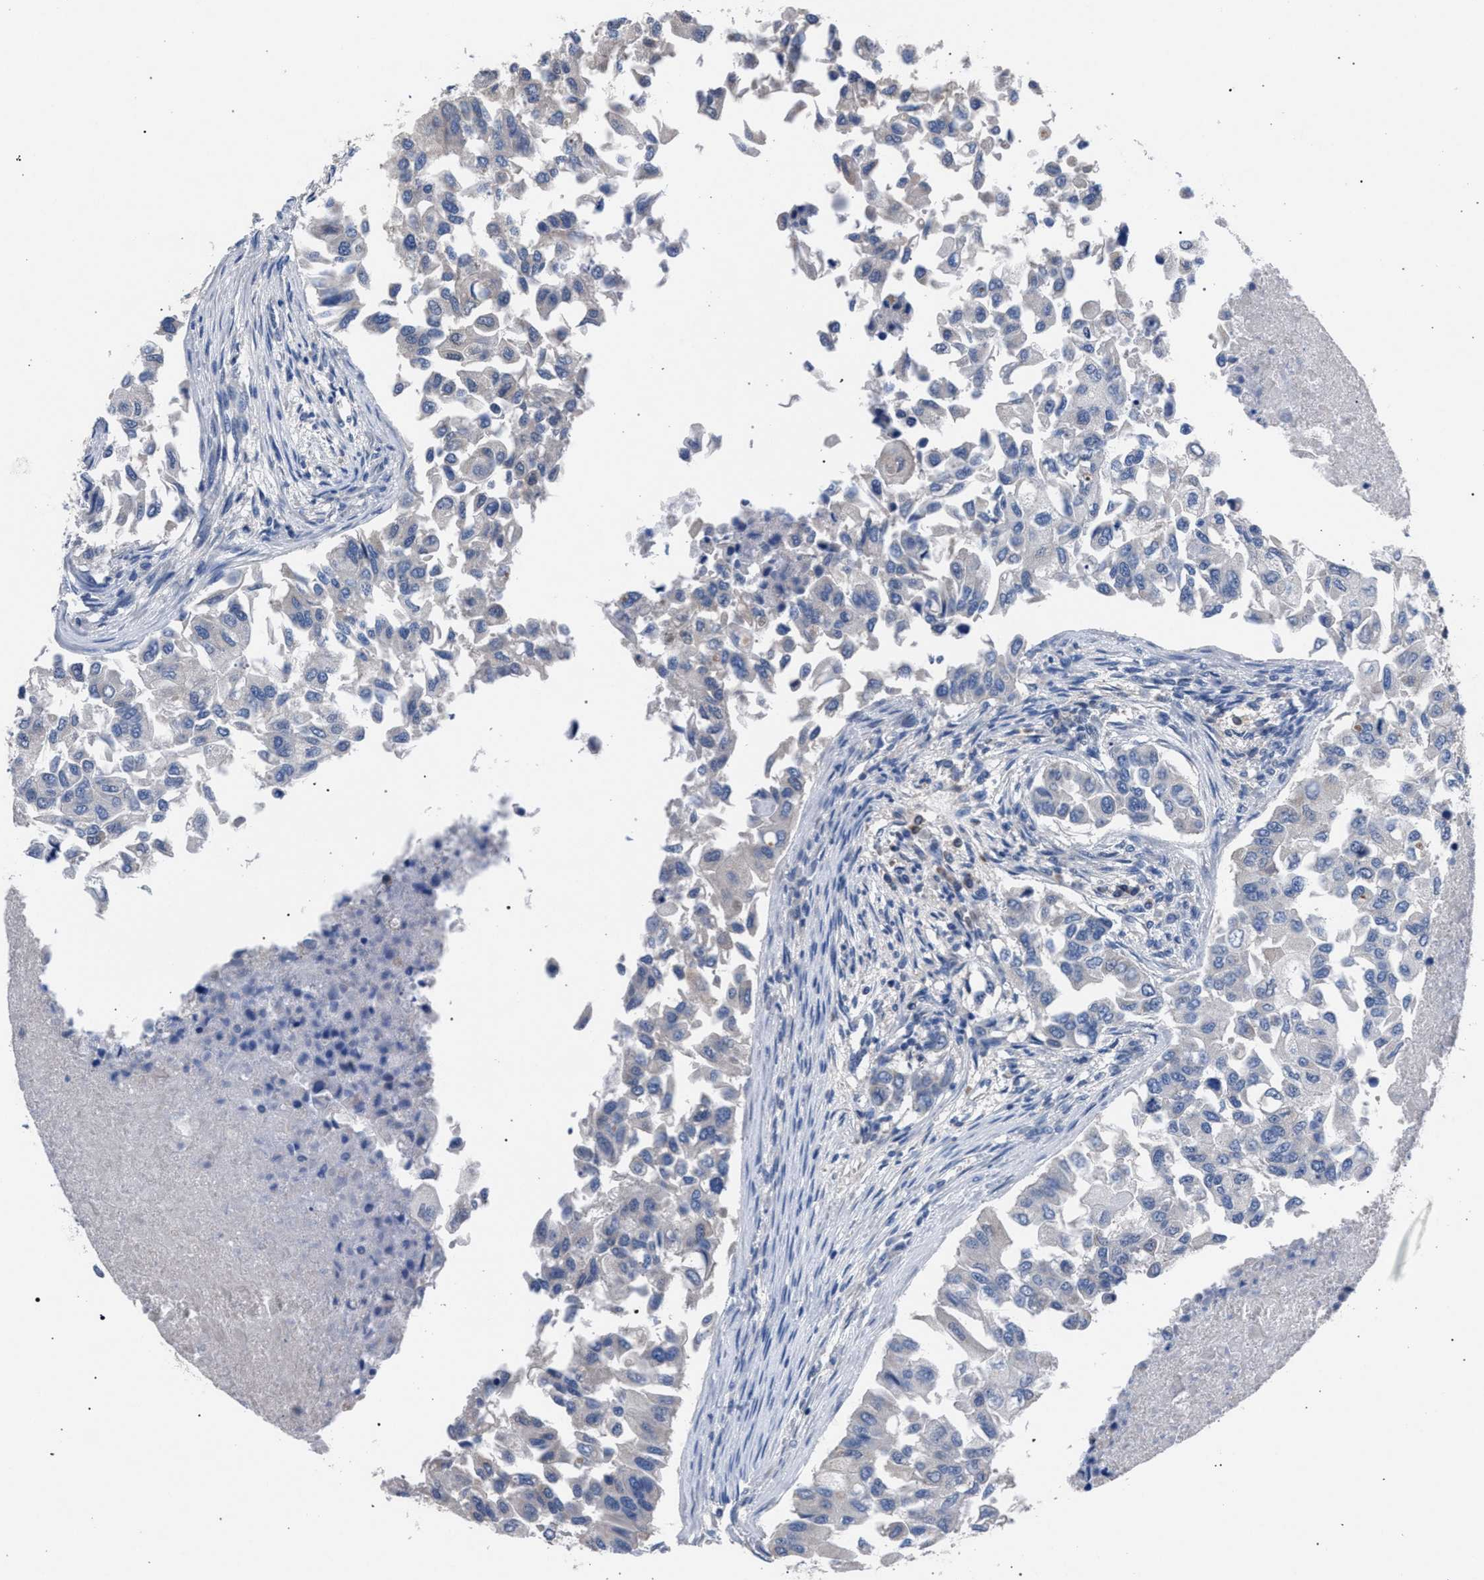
{"staining": {"intensity": "negative", "quantity": "none", "location": "none"}, "tissue": "breast cancer", "cell_type": "Tumor cells", "image_type": "cancer", "snomed": [{"axis": "morphology", "description": "Normal tissue, NOS"}, {"axis": "morphology", "description": "Duct carcinoma"}, {"axis": "topography", "description": "Breast"}], "caption": "Tumor cells are negative for protein expression in human infiltrating ductal carcinoma (breast).", "gene": "CRYZ", "patient": {"sex": "female", "age": 49}}